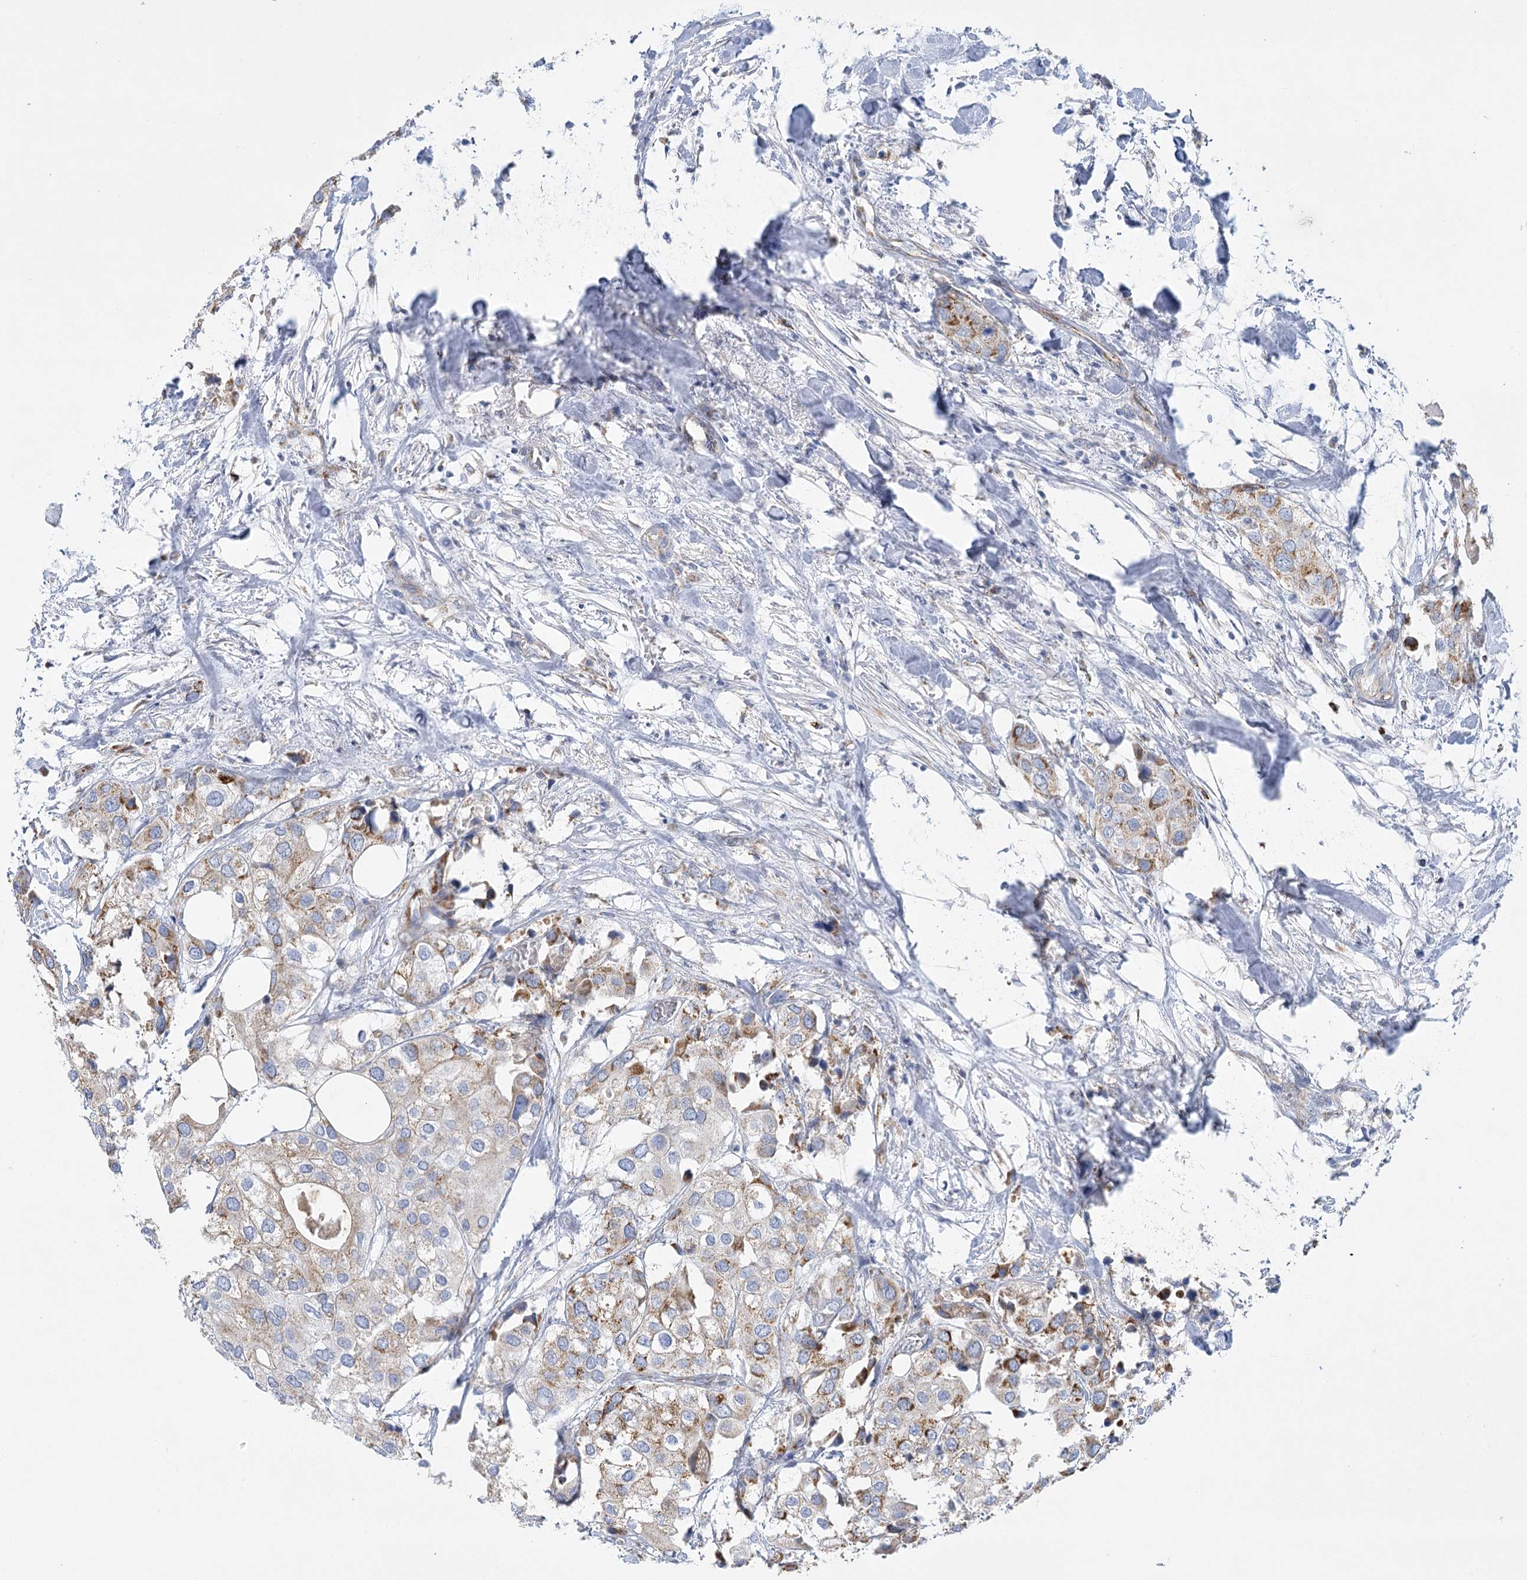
{"staining": {"intensity": "moderate", "quantity": "25%-75%", "location": "cytoplasmic/membranous"}, "tissue": "urothelial cancer", "cell_type": "Tumor cells", "image_type": "cancer", "snomed": [{"axis": "morphology", "description": "Urothelial carcinoma, High grade"}, {"axis": "topography", "description": "Urinary bladder"}], "caption": "Urothelial cancer stained with IHC shows moderate cytoplasmic/membranous expression in about 25%-75% of tumor cells.", "gene": "DHTKD1", "patient": {"sex": "male", "age": 64}}